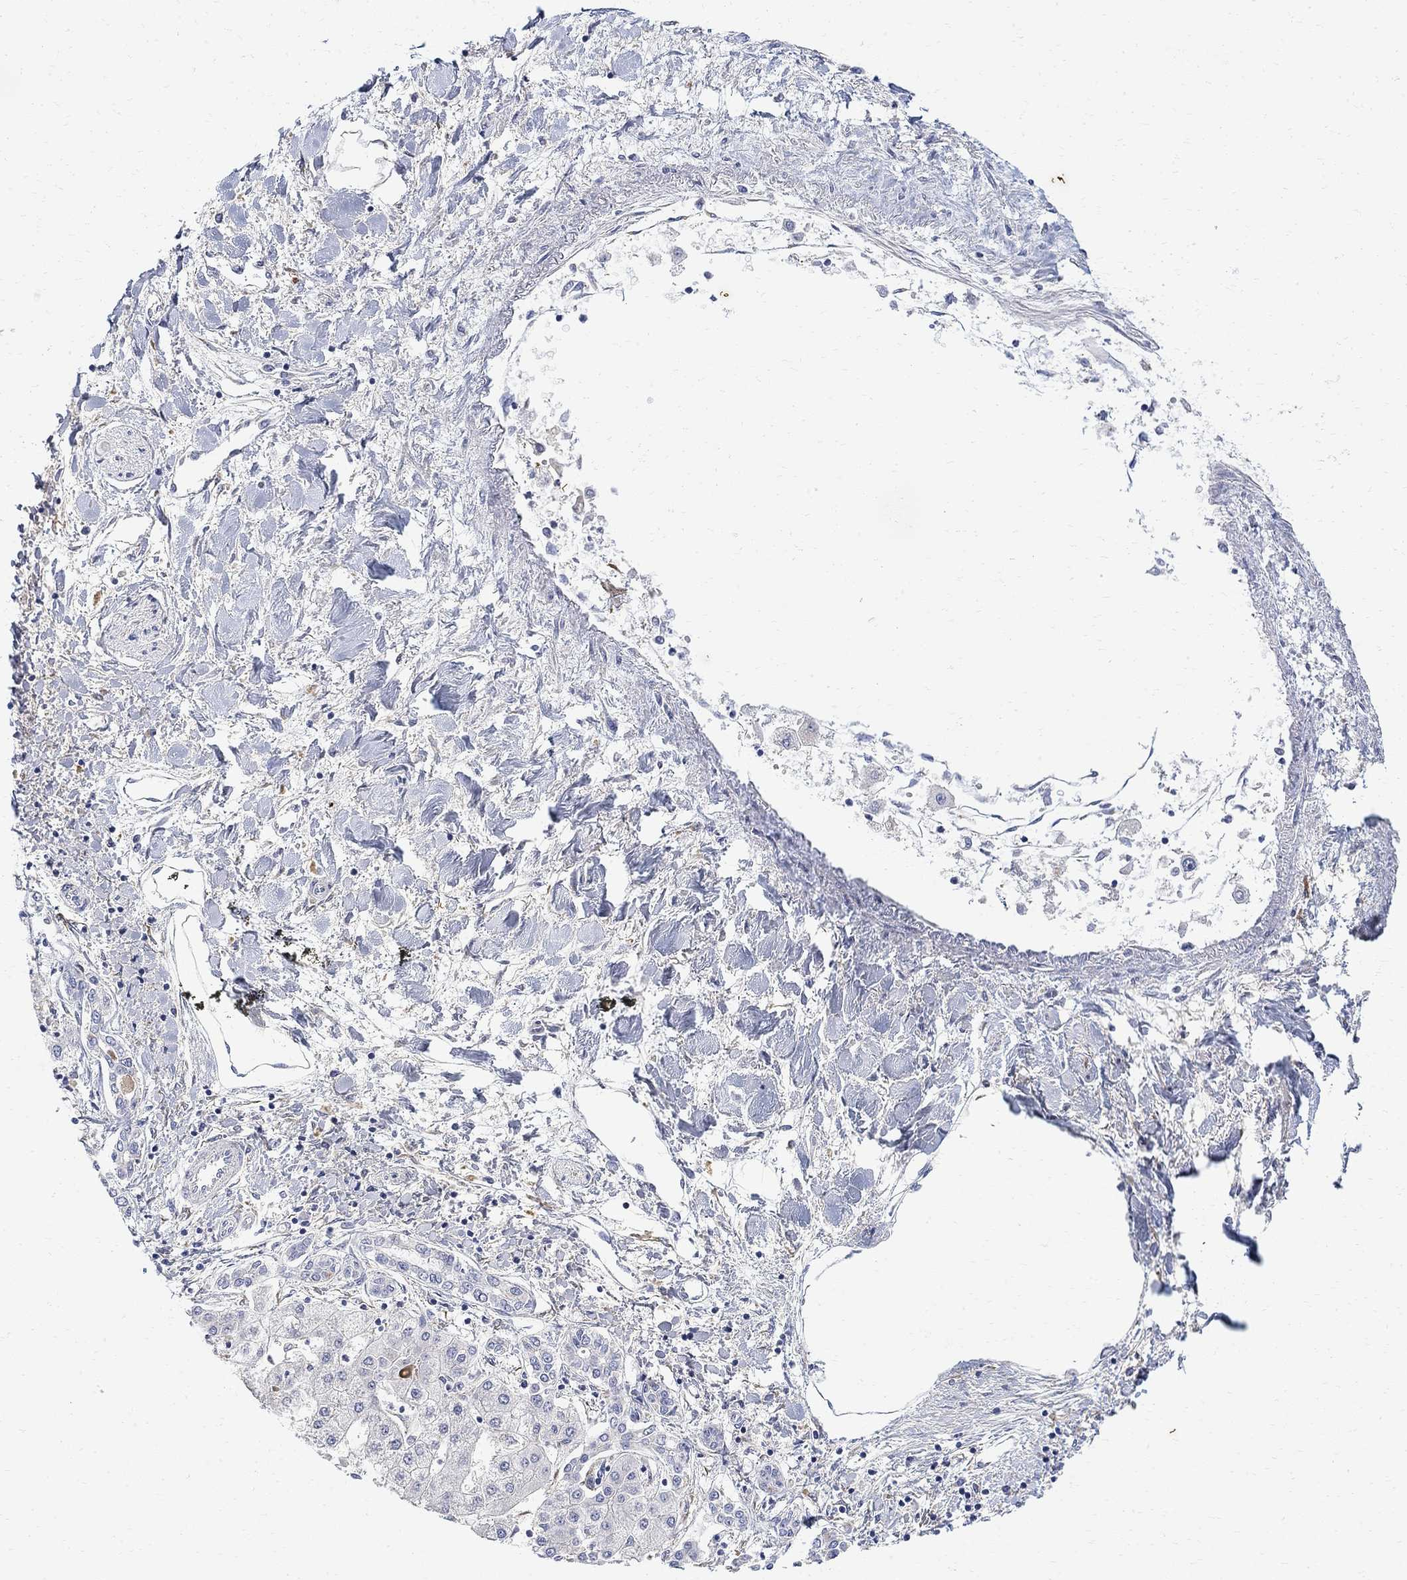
{"staining": {"intensity": "negative", "quantity": "none", "location": "none"}, "tissue": "liver cancer", "cell_type": "Tumor cells", "image_type": "cancer", "snomed": [{"axis": "morphology", "description": "Cholangiocarcinoma"}, {"axis": "topography", "description": "Liver"}], "caption": "This is an IHC histopathology image of liver cancer. There is no staining in tumor cells.", "gene": "FNDC5", "patient": {"sex": "female", "age": 64}}